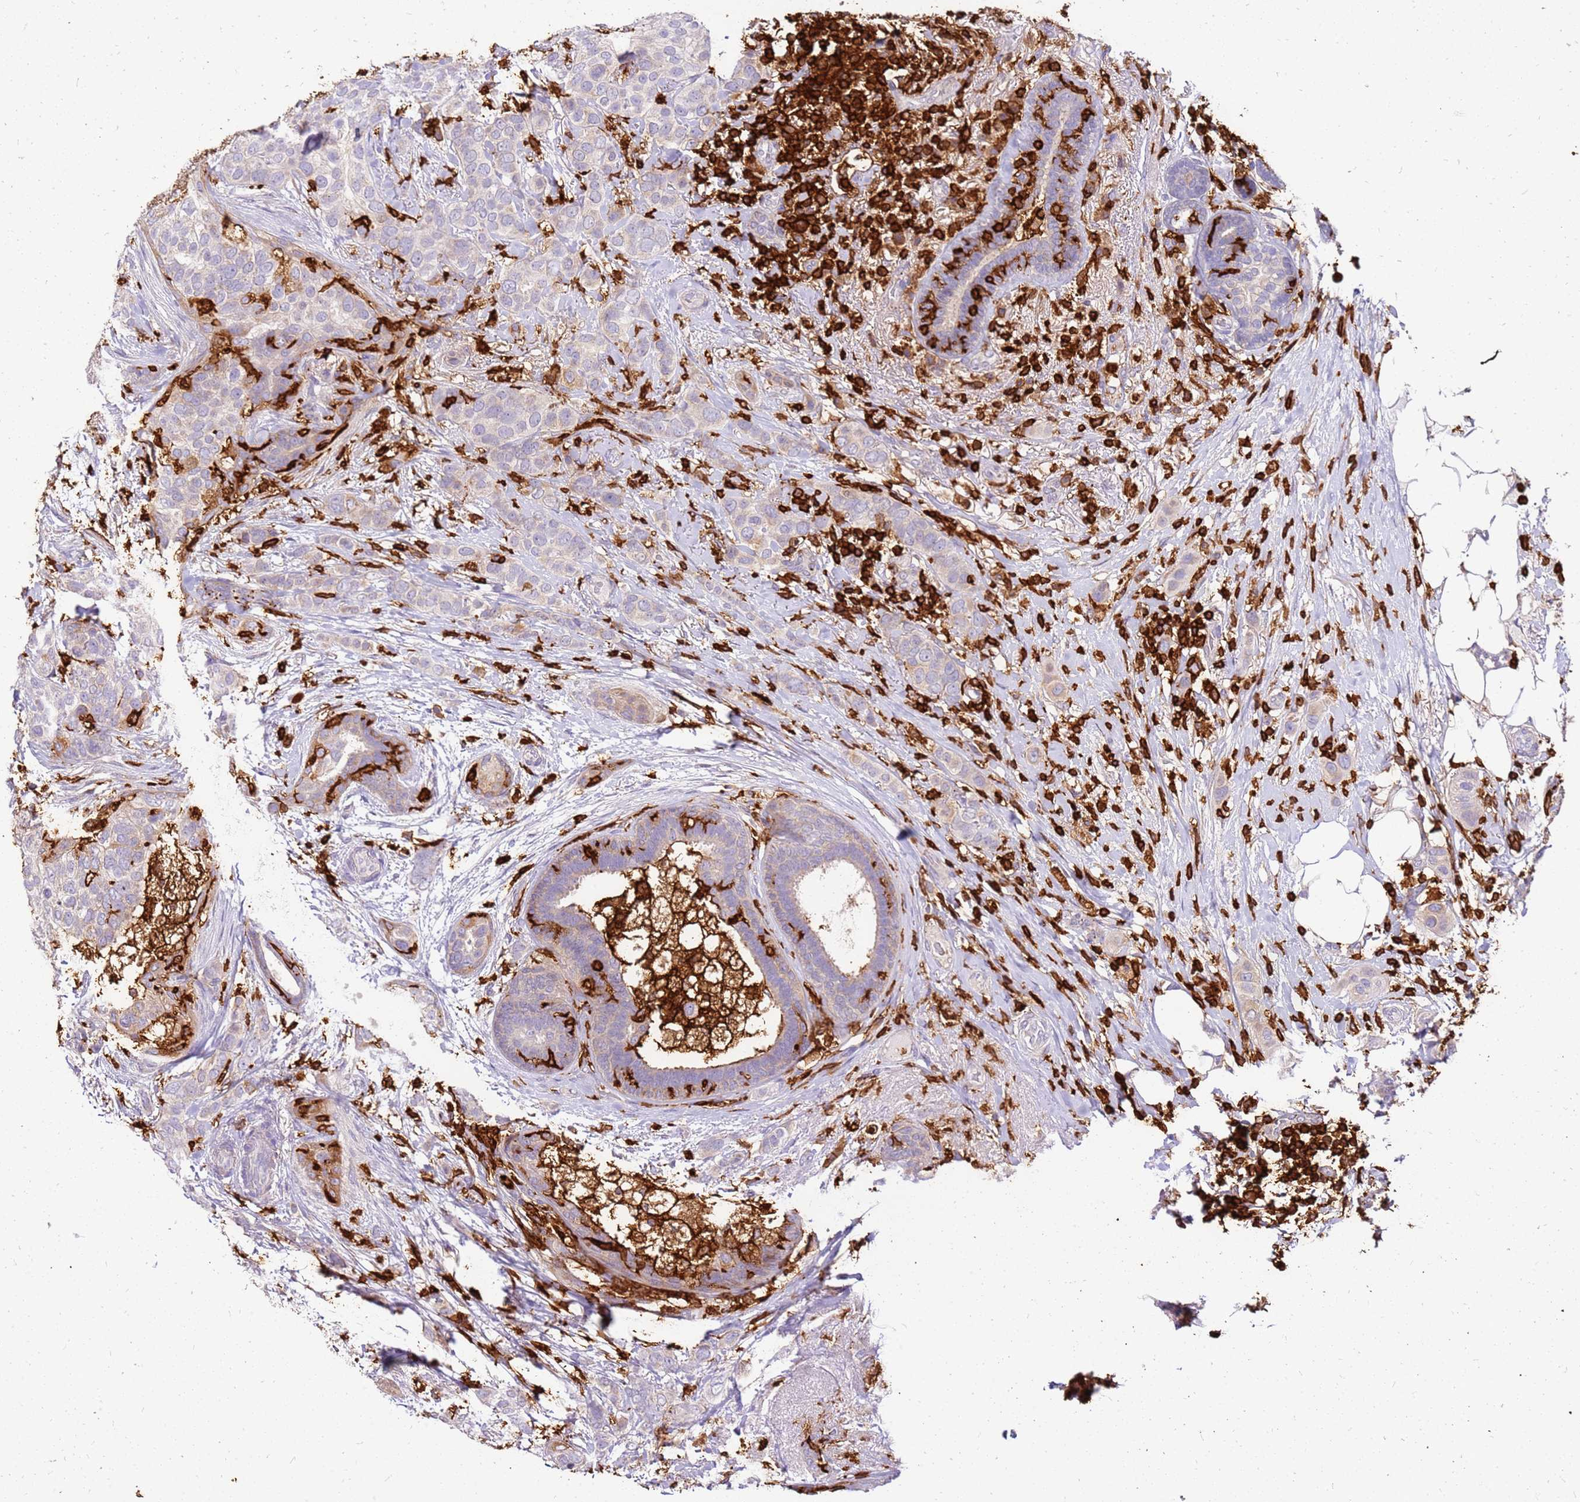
{"staining": {"intensity": "weak", "quantity": "<25%", "location": "cytoplasmic/membranous"}, "tissue": "breast cancer", "cell_type": "Tumor cells", "image_type": "cancer", "snomed": [{"axis": "morphology", "description": "Lobular carcinoma"}, {"axis": "topography", "description": "Breast"}], "caption": "Lobular carcinoma (breast) was stained to show a protein in brown. There is no significant staining in tumor cells.", "gene": "CORO1A", "patient": {"sex": "female", "age": 51}}